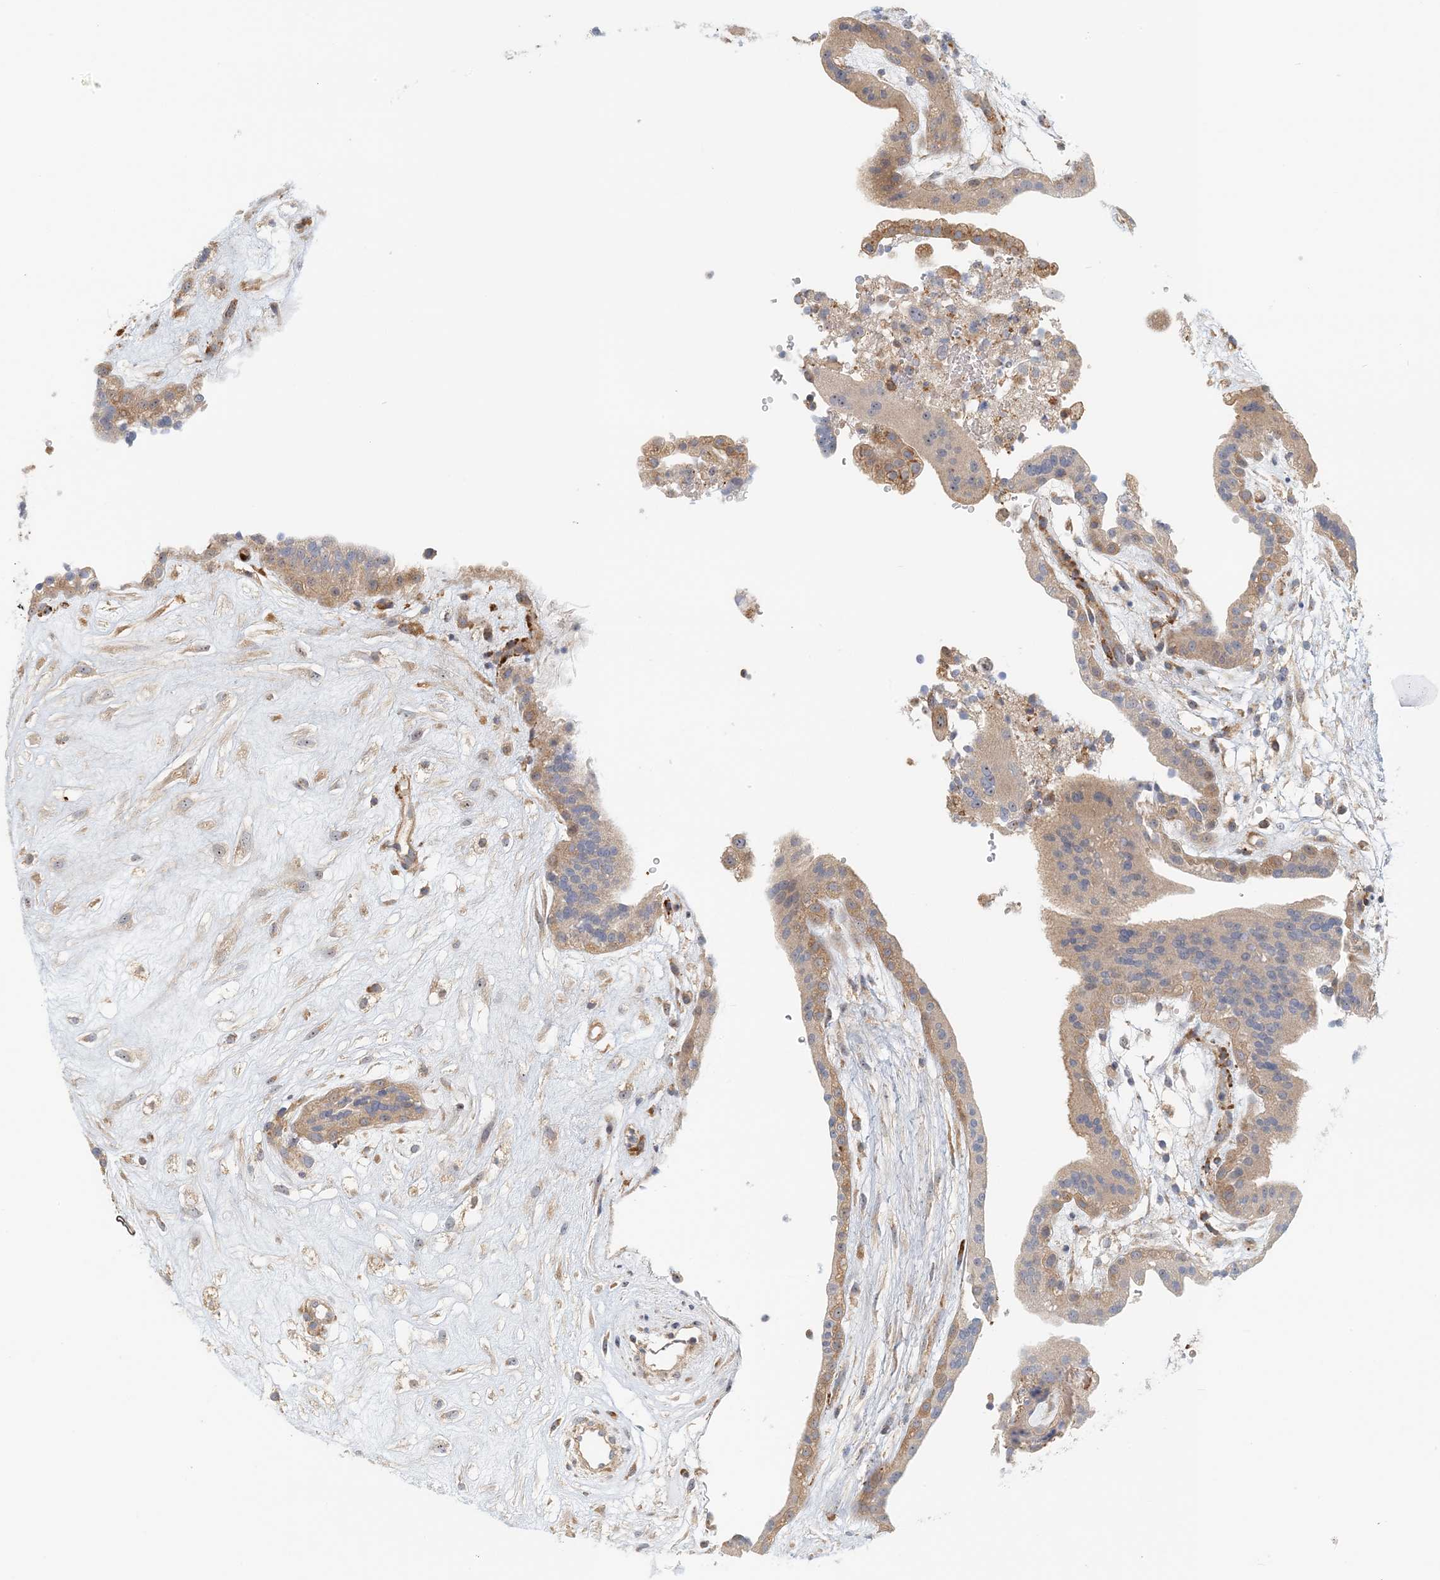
{"staining": {"intensity": "moderate", "quantity": ">75%", "location": "cytoplasmic/membranous"}, "tissue": "placenta", "cell_type": "Decidual cells", "image_type": "normal", "snomed": [{"axis": "morphology", "description": "Normal tissue, NOS"}, {"axis": "topography", "description": "Placenta"}], "caption": "The micrograph displays staining of normal placenta, revealing moderate cytoplasmic/membranous protein positivity (brown color) within decidual cells.", "gene": "COLEC11", "patient": {"sex": "female", "age": 18}}